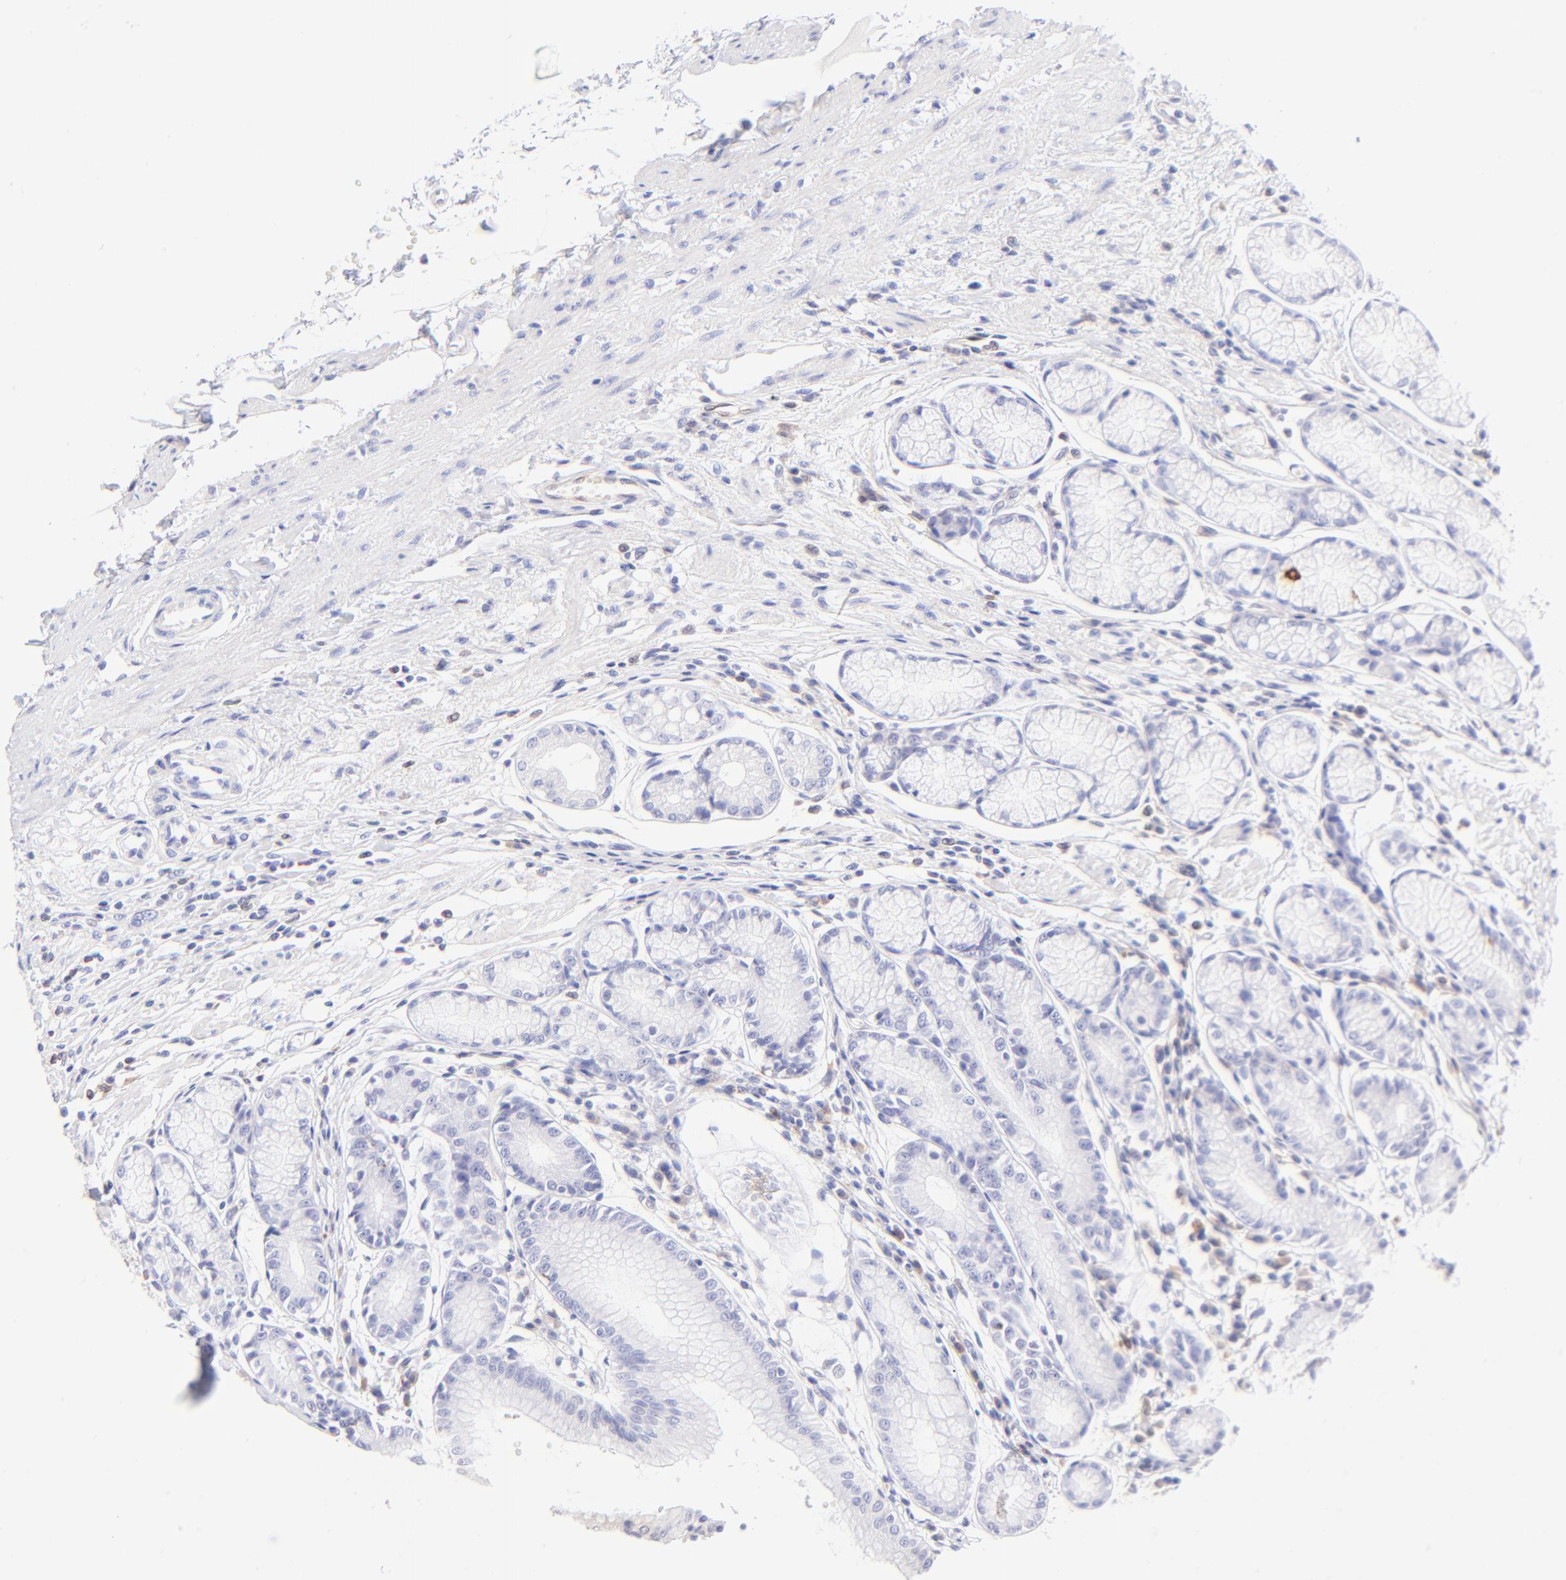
{"staining": {"intensity": "negative", "quantity": "none", "location": "none"}, "tissue": "stomach", "cell_type": "Glandular cells", "image_type": "normal", "snomed": [{"axis": "morphology", "description": "Normal tissue, NOS"}, {"axis": "morphology", "description": "Inflammation, NOS"}, {"axis": "topography", "description": "Stomach, lower"}], "caption": "Immunohistochemistry (IHC) histopathology image of normal human stomach stained for a protein (brown), which shows no positivity in glandular cells.", "gene": "IRAG2", "patient": {"sex": "male", "age": 59}}